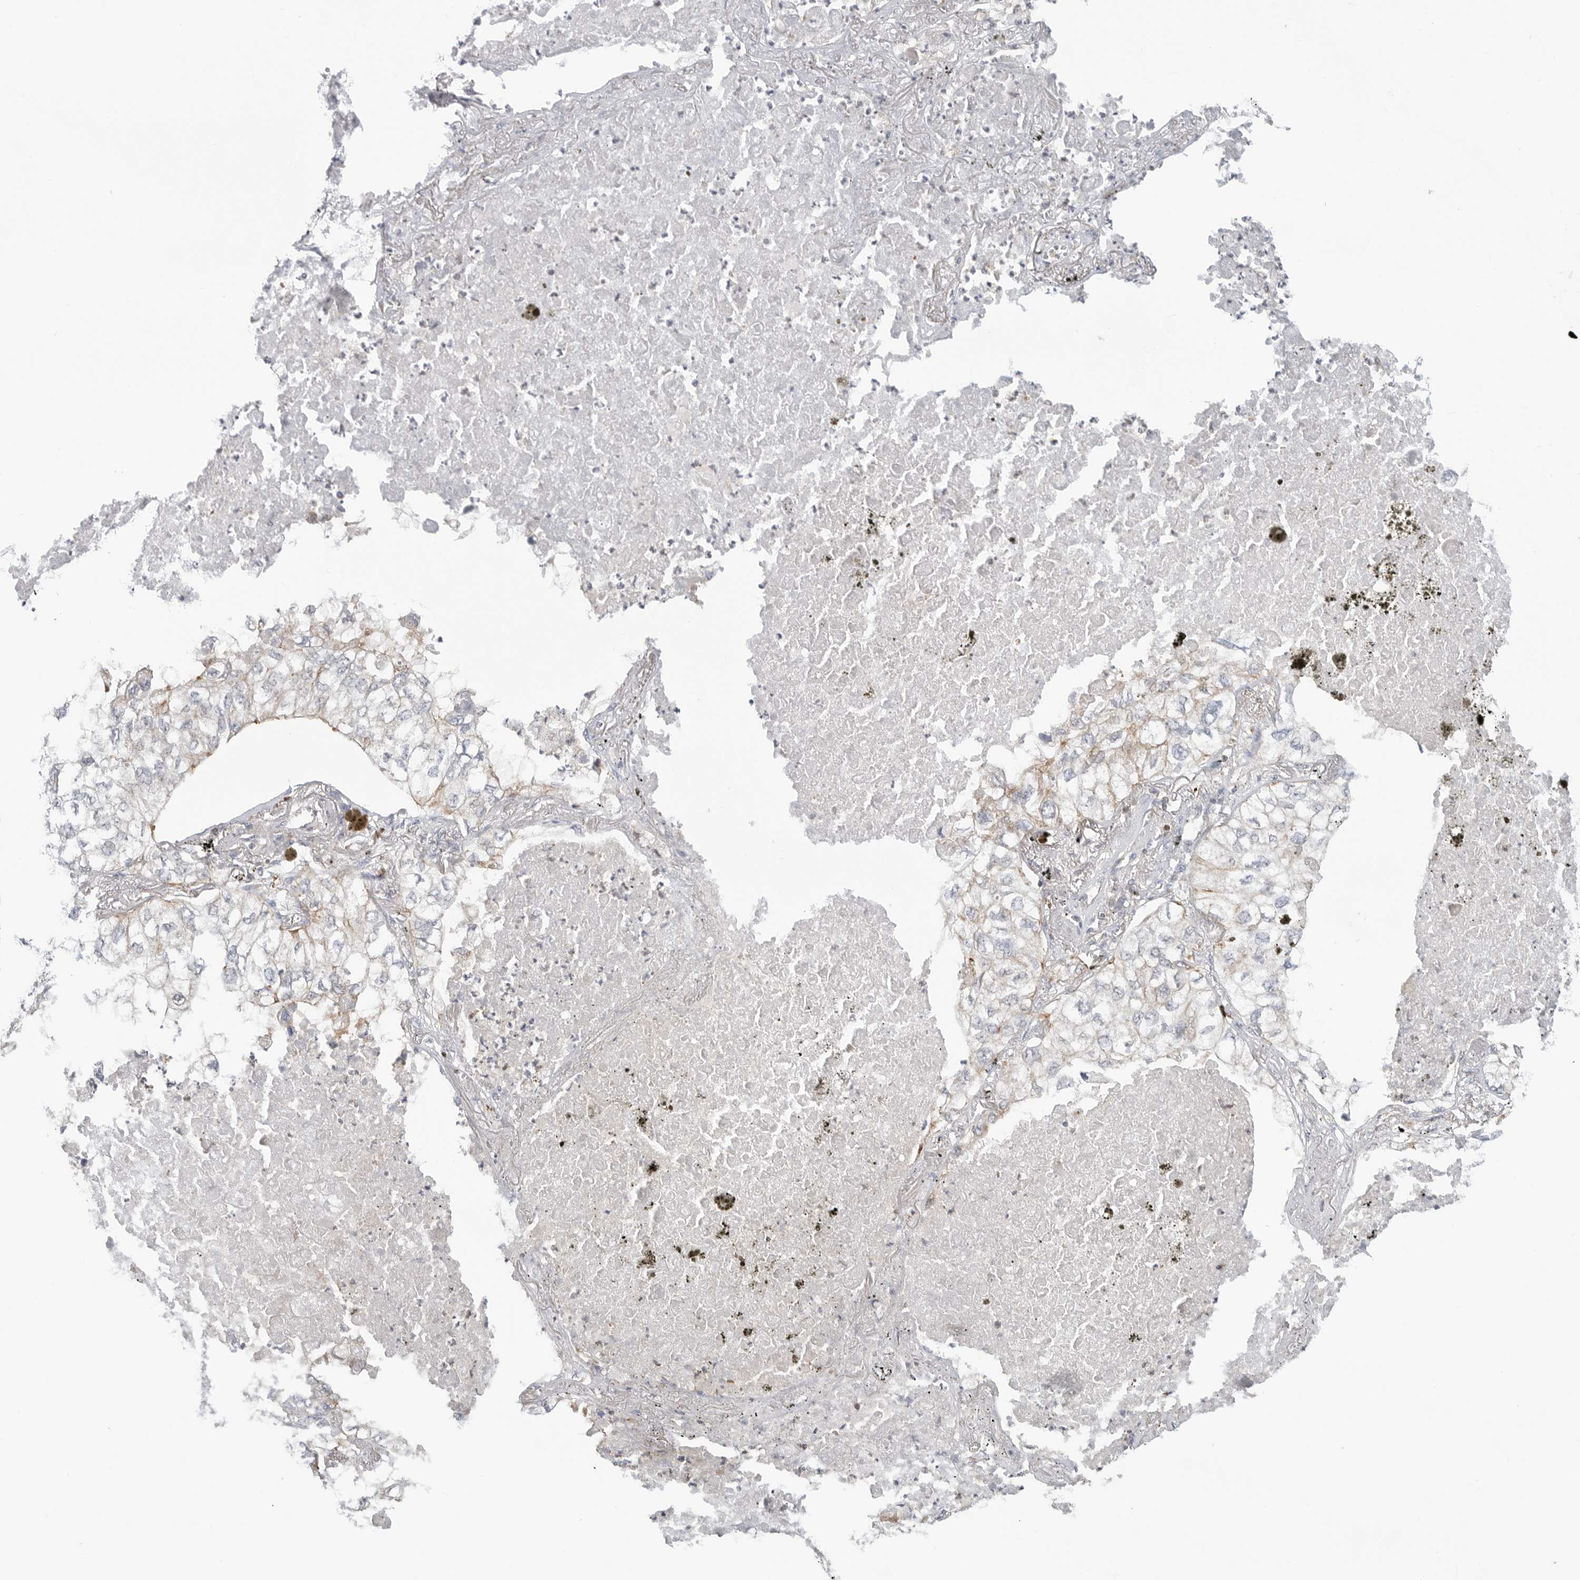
{"staining": {"intensity": "negative", "quantity": "none", "location": "none"}, "tissue": "lung cancer", "cell_type": "Tumor cells", "image_type": "cancer", "snomed": [{"axis": "morphology", "description": "Adenocarcinoma, NOS"}, {"axis": "topography", "description": "Lung"}], "caption": "DAB (3,3'-diaminobenzidine) immunohistochemical staining of human adenocarcinoma (lung) shows no significant staining in tumor cells.", "gene": "STXBP3", "patient": {"sex": "male", "age": 65}}